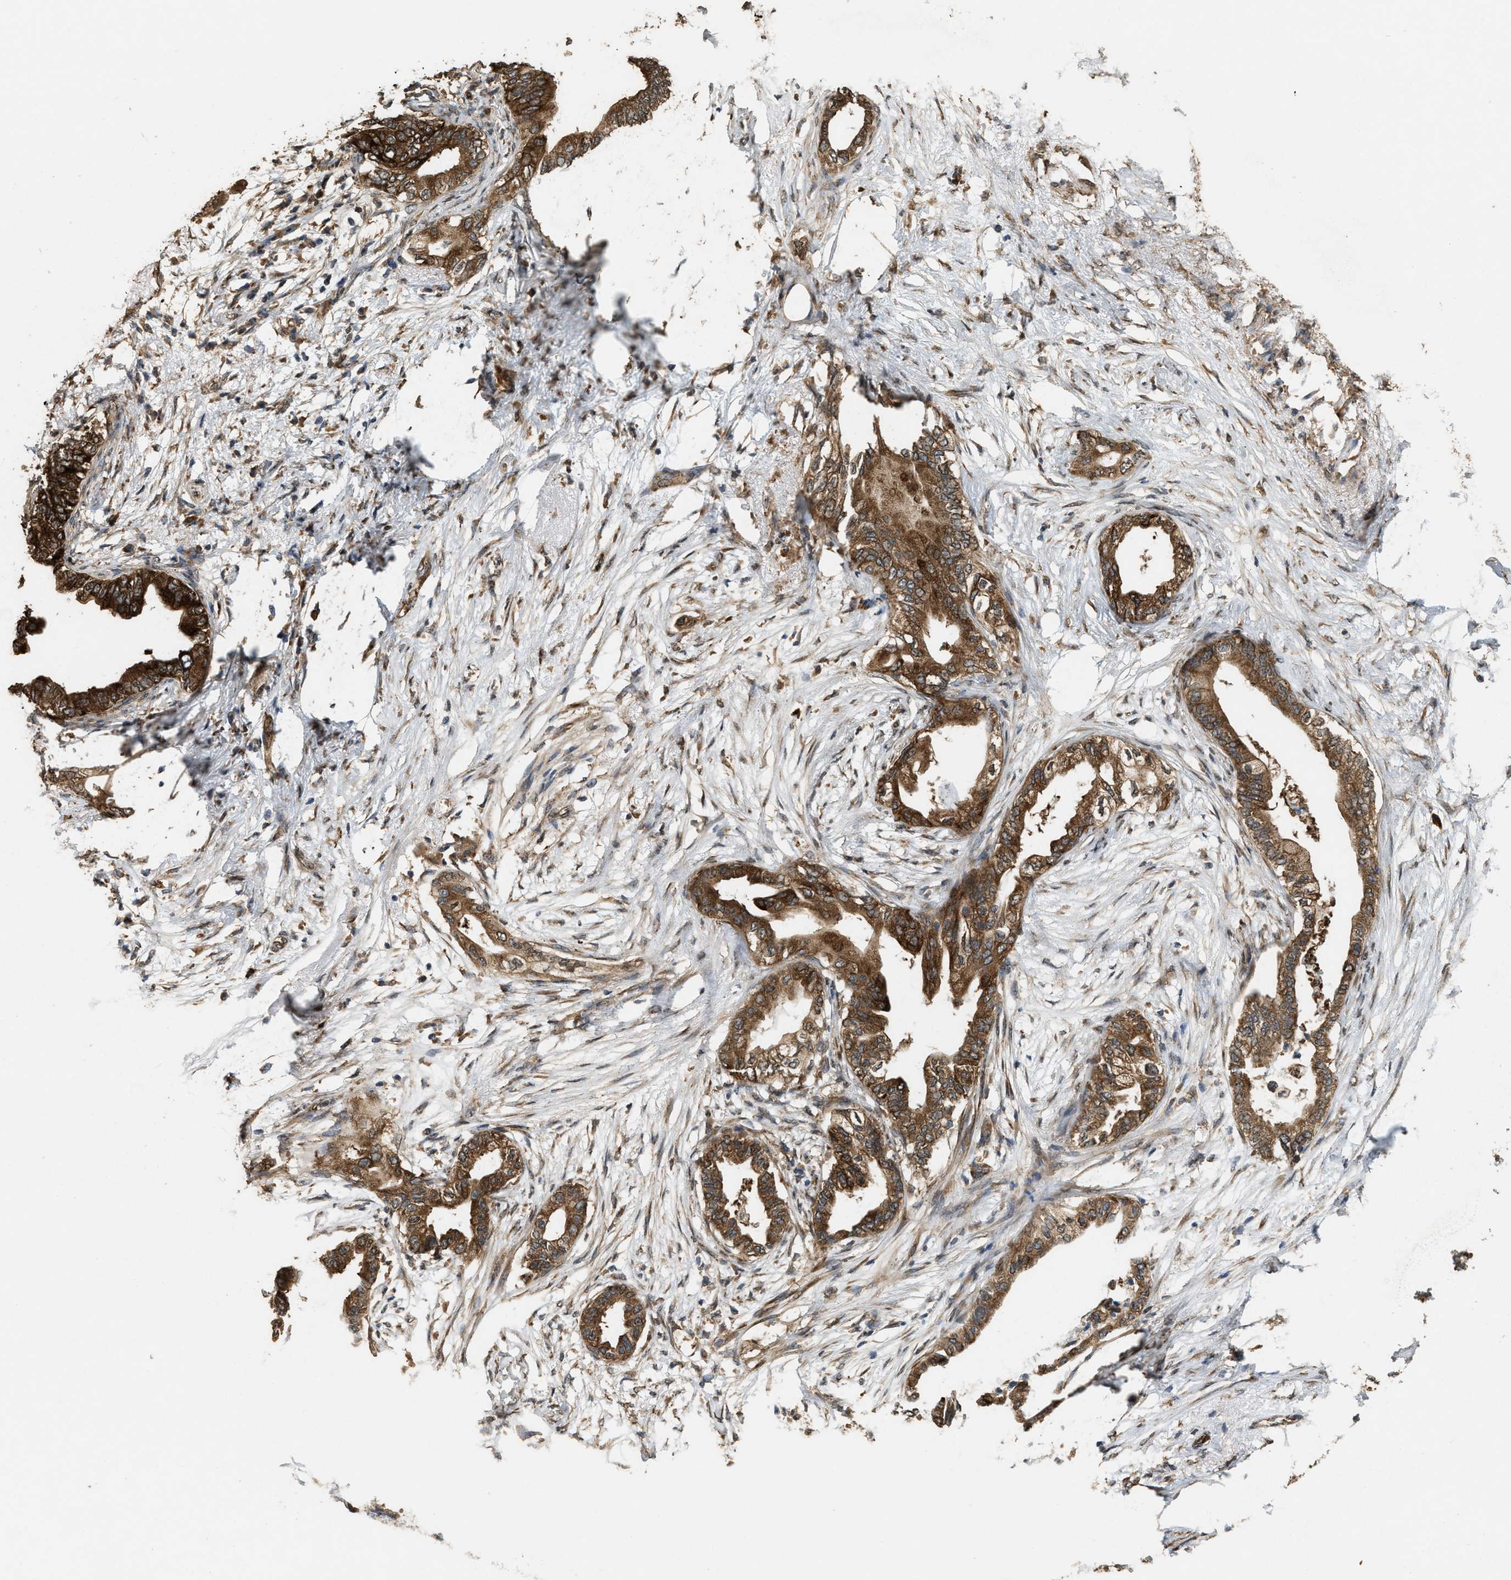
{"staining": {"intensity": "strong", "quantity": ">75%", "location": "cytoplasmic/membranous"}, "tissue": "pancreatic cancer", "cell_type": "Tumor cells", "image_type": "cancer", "snomed": [{"axis": "morphology", "description": "Normal tissue, NOS"}, {"axis": "morphology", "description": "Adenocarcinoma, NOS"}, {"axis": "topography", "description": "Pancreas"}, {"axis": "topography", "description": "Duodenum"}], "caption": "IHC histopathology image of neoplastic tissue: human adenocarcinoma (pancreatic) stained using immunohistochemistry (IHC) displays high levels of strong protein expression localized specifically in the cytoplasmic/membranous of tumor cells, appearing as a cytoplasmic/membranous brown color.", "gene": "ARHGEF5", "patient": {"sex": "female", "age": 60}}